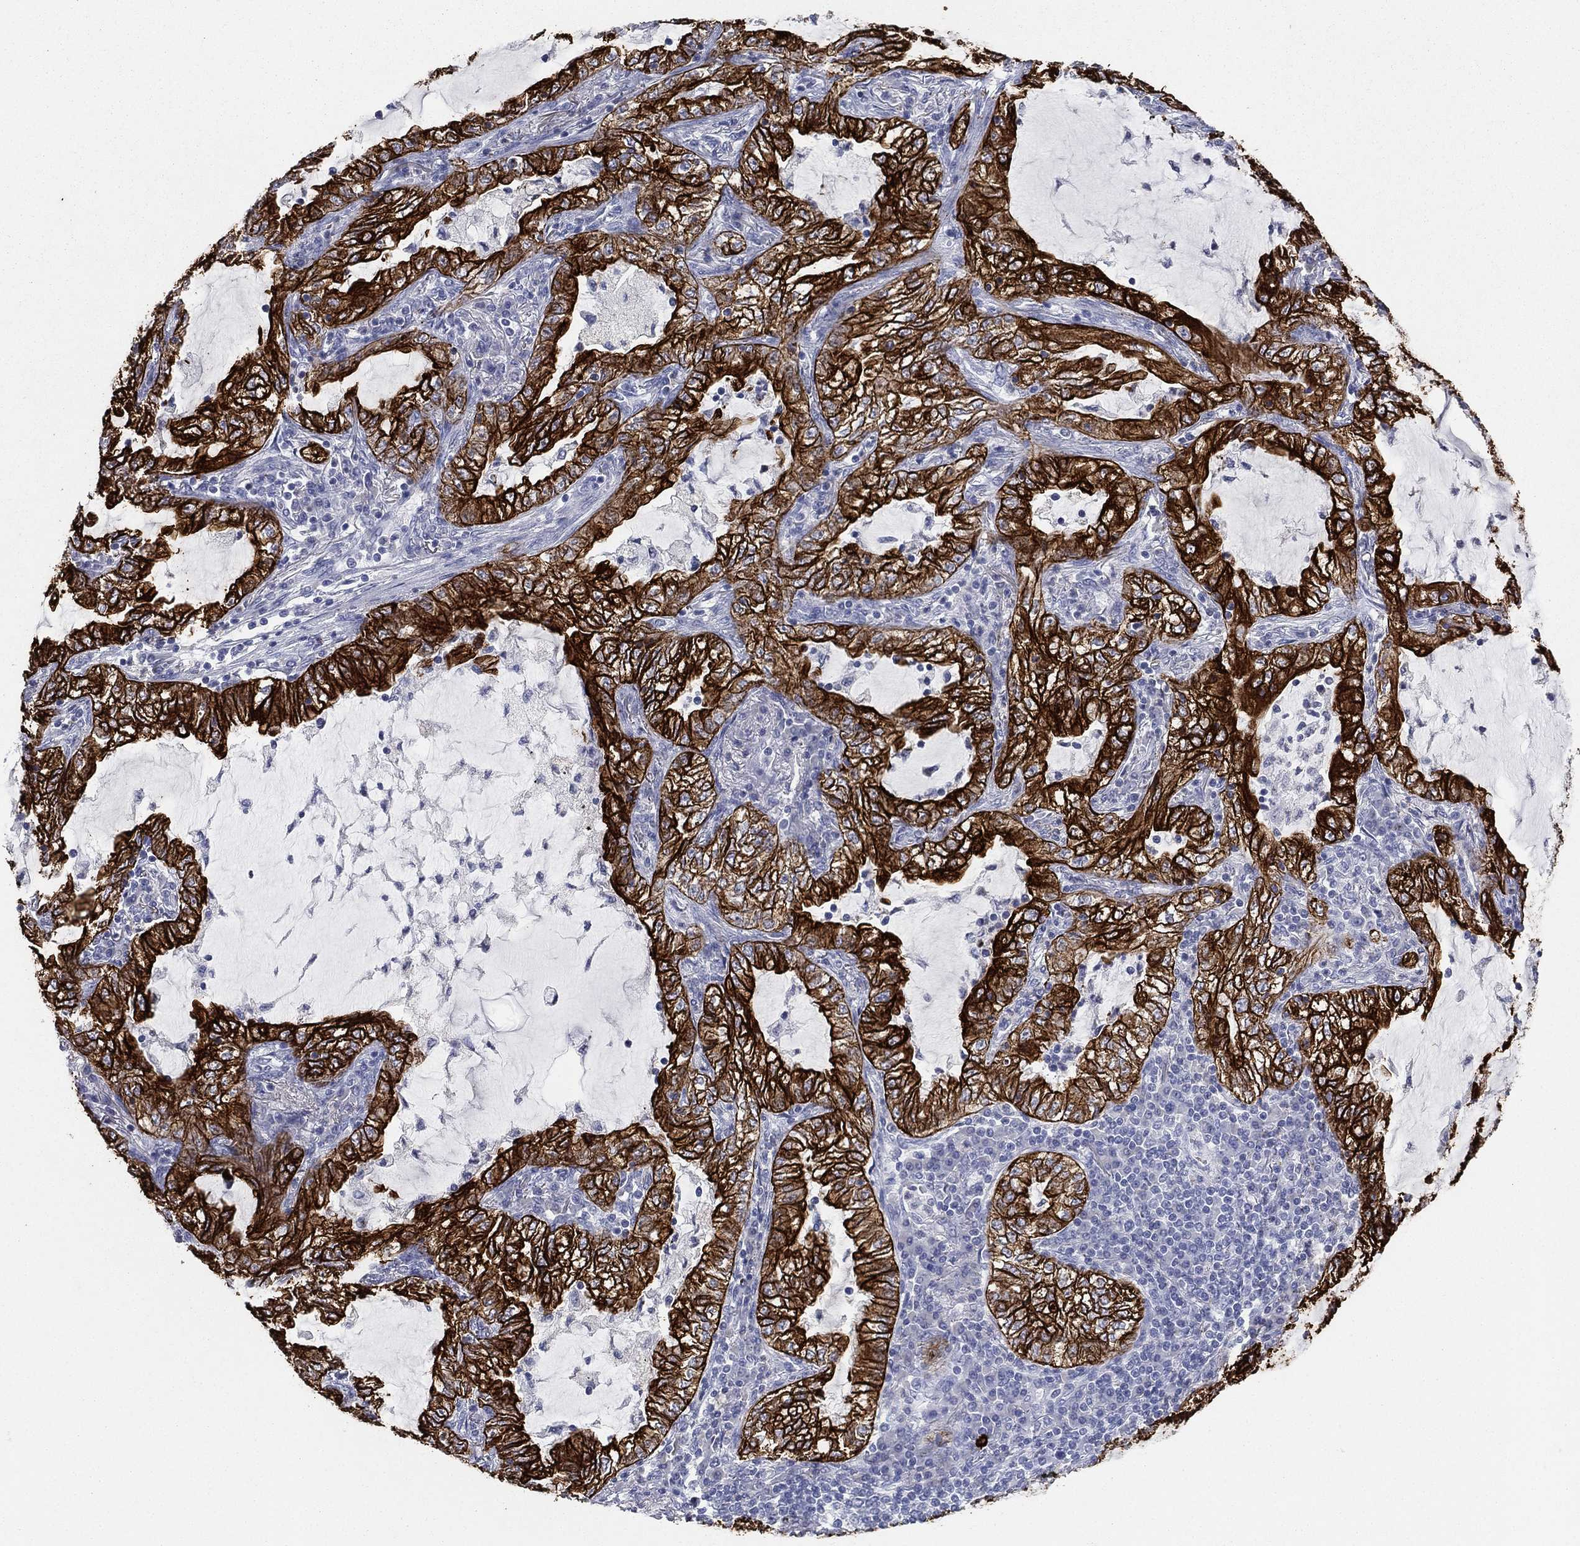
{"staining": {"intensity": "strong", "quantity": ">75%", "location": "cytoplasmic/membranous"}, "tissue": "lung cancer", "cell_type": "Tumor cells", "image_type": "cancer", "snomed": [{"axis": "morphology", "description": "Adenocarcinoma, NOS"}, {"axis": "topography", "description": "Lung"}], "caption": "Human lung adenocarcinoma stained with a protein marker demonstrates strong staining in tumor cells.", "gene": "KRT7", "patient": {"sex": "female", "age": 73}}